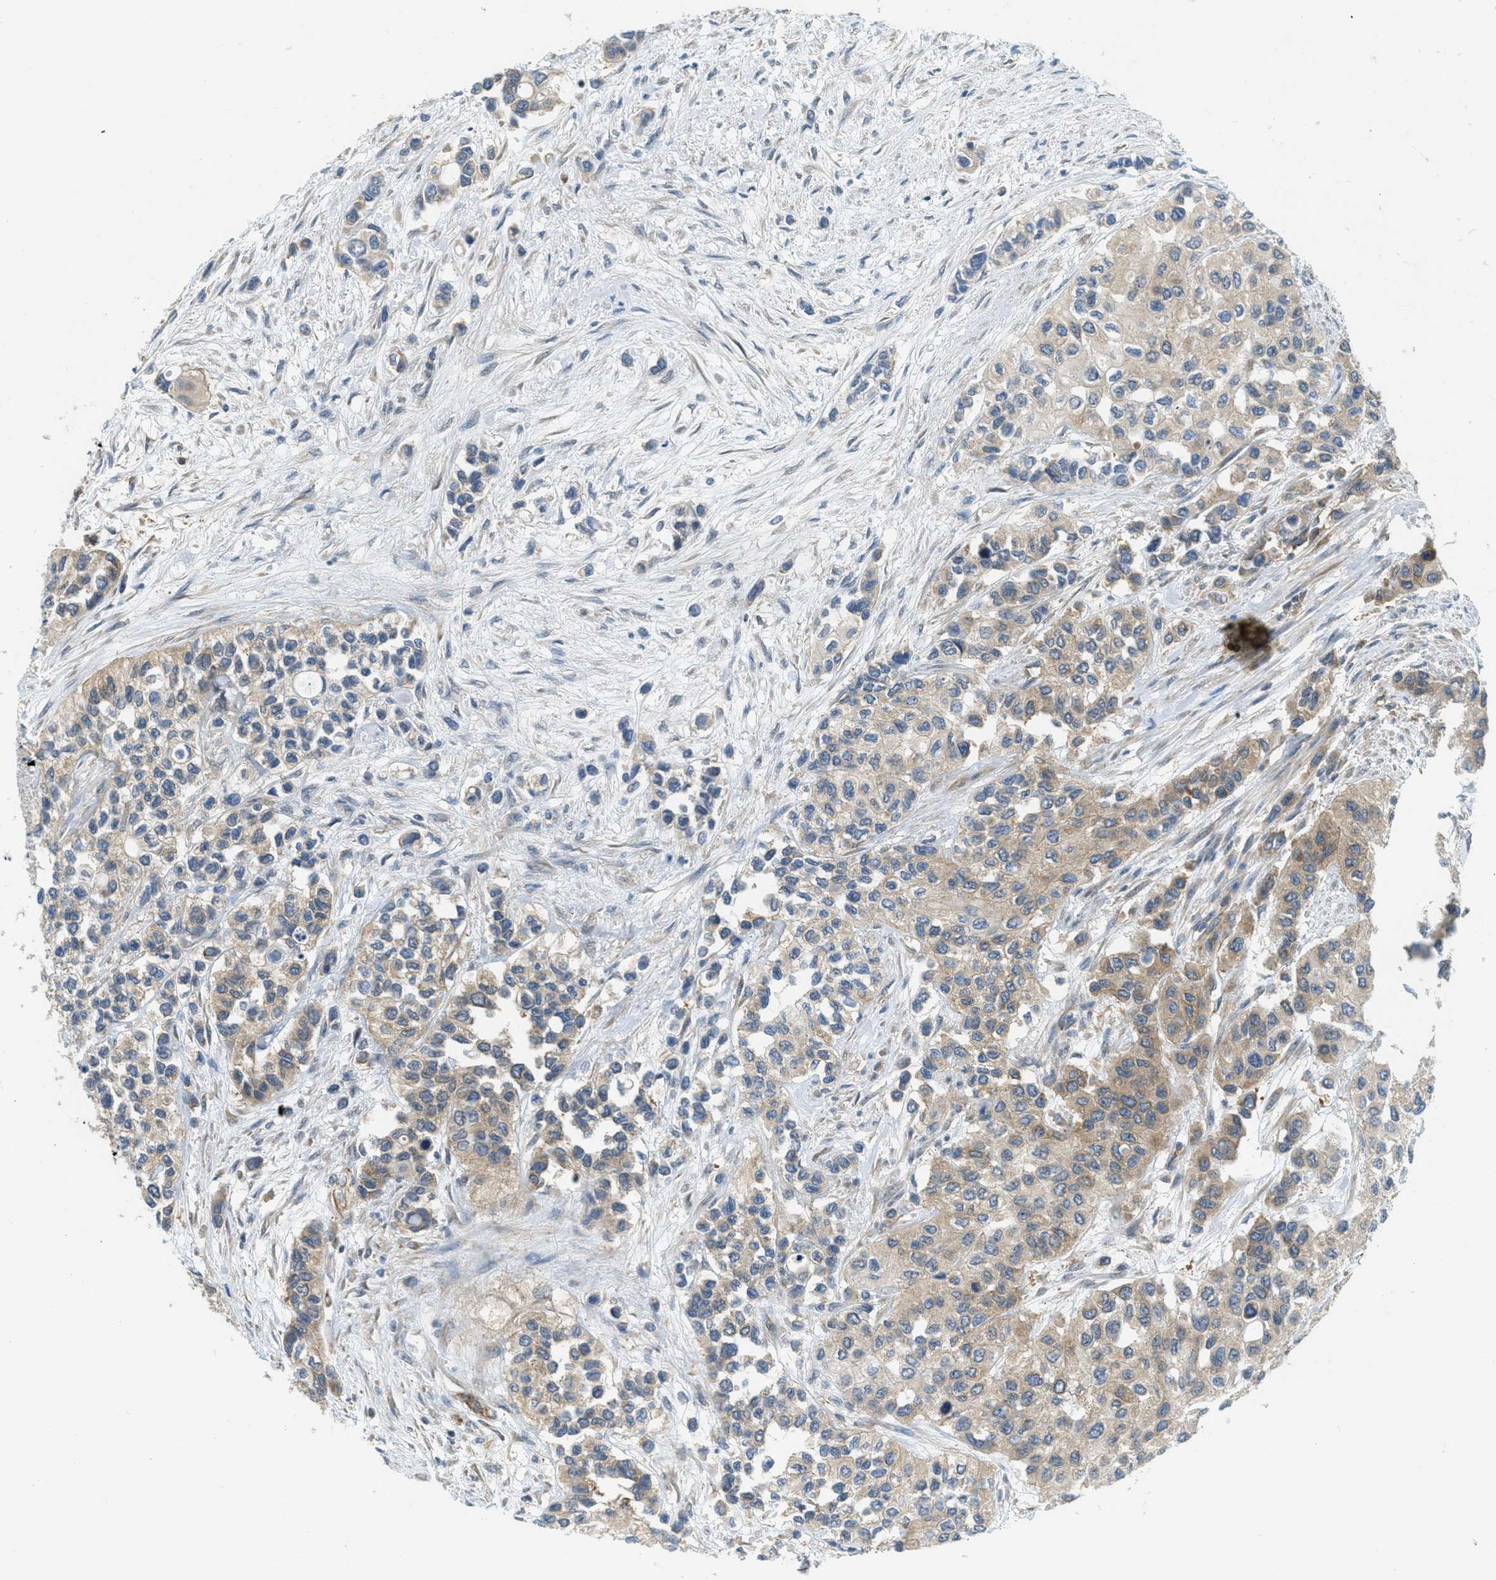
{"staining": {"intensity": "moderate", "quantity": "25%-75%", "location": "cytoplasmic/membranous"}, "tissue": "urothelial cancer", "cell_type": "Tumor cells", "image_type": "cancer", "snomed": [{"axis": "morphology", "description": "Urothelial carcinoma, High grade"}, {"axis": "topography", "description": "Urinary bladder"}], "caption": "This is an image of IHC staining of urothelial cancer, which shows moderate expression in the cytoplasmic/membranous of tumor cells.", "gene": "JCAD", "patient": {"sex": "female", "age": 56}}